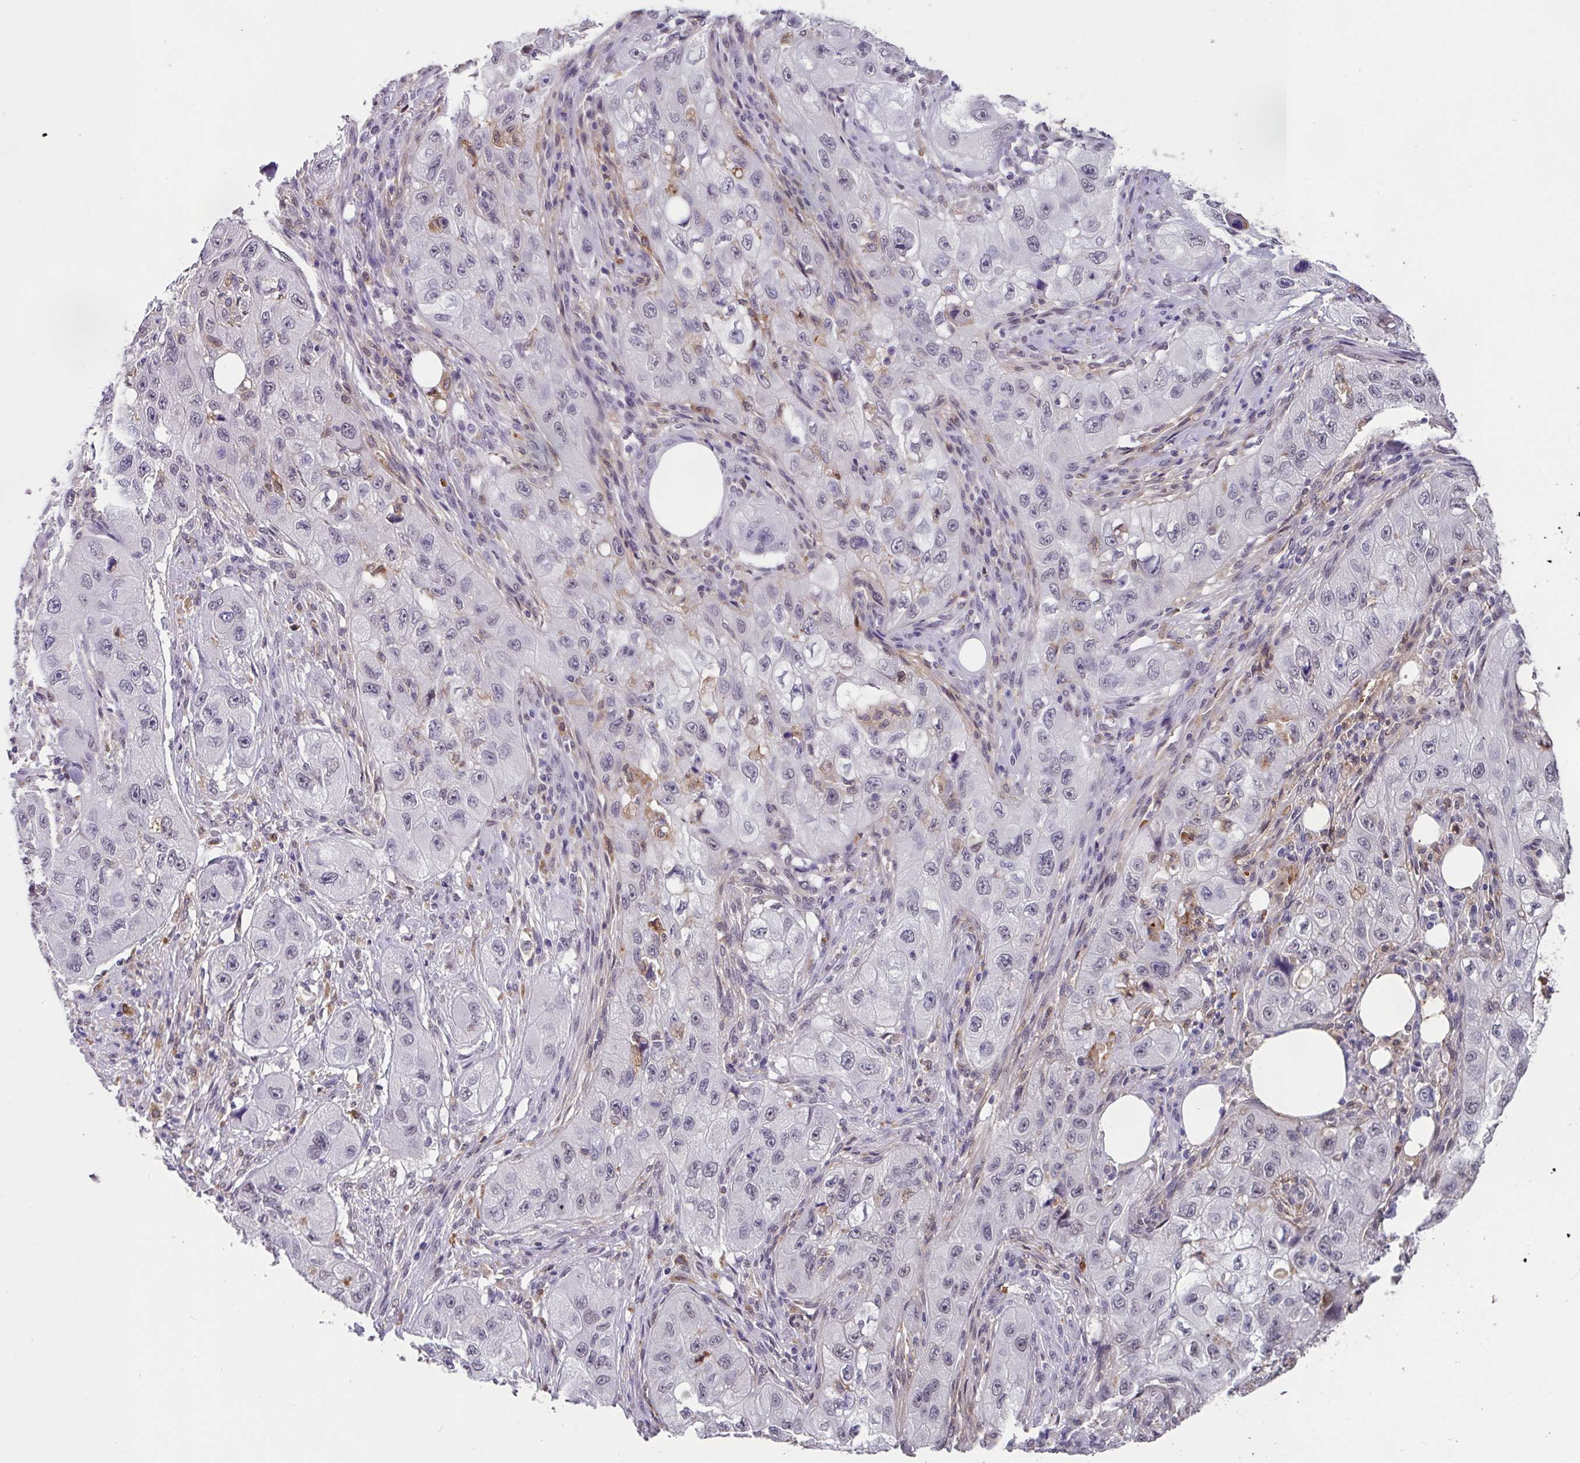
{"staining": {"intensity": "negative", "quantity": "none", "location": "none"}, "tissue": "skin cancer", "cell_type": "Tumor cells", "image_type": "cancer", "snomed": [{"axis": "morphology", "description": "Squamous cell carcinoma, NOS"}, {"axis": "topography", "description": "Skin"}, {"axis": "topography", "description": "Subcutis"}], "caption": "DAB (3,3'-diaminobenzidine) immunohistochemical staining of human skin cancer exhibits no significant positivity in tumor cells.", "gene": "C1QB", "patient": {"sex": "male", "age": 73}}